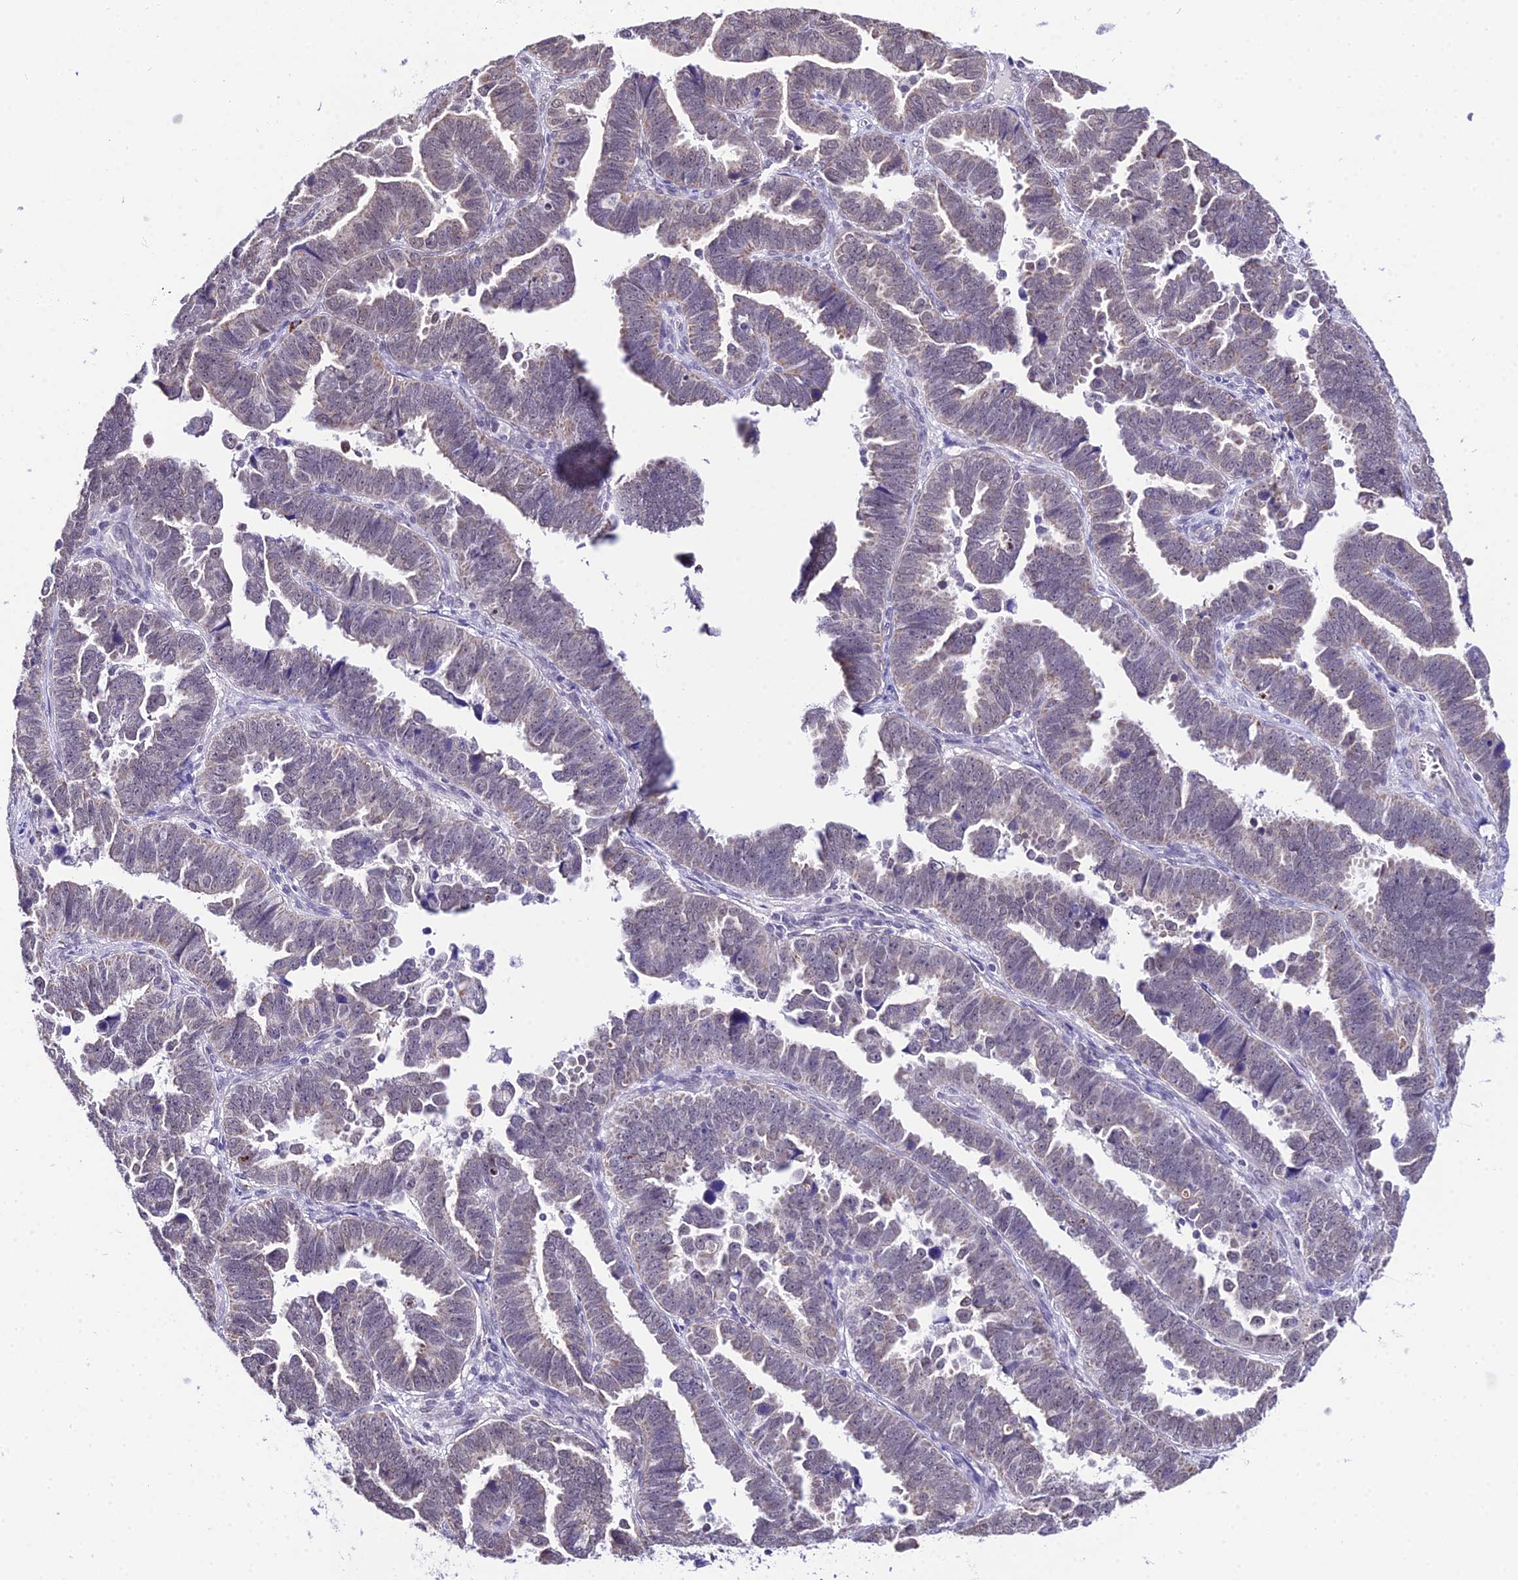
{"staining": {"intensity": "weak", "quantity": "<25%", "location": "cytoplasmic/membranous"}, "tissue": "endometrial cancer", "cell_type": "Tumor cells", "image_type": "cancer", "snomed": [{"axis": "morphology", "description": "Adenocarcinoma, NOS"}, {"axis": "topography", "description": "Endometrium"}], "caption": "Tumor cells are negative for brown protein staining in adenocarcinoma (endometrial).", "gene": "POLR2I", "patient": {"sex": "female", "age": 75}}